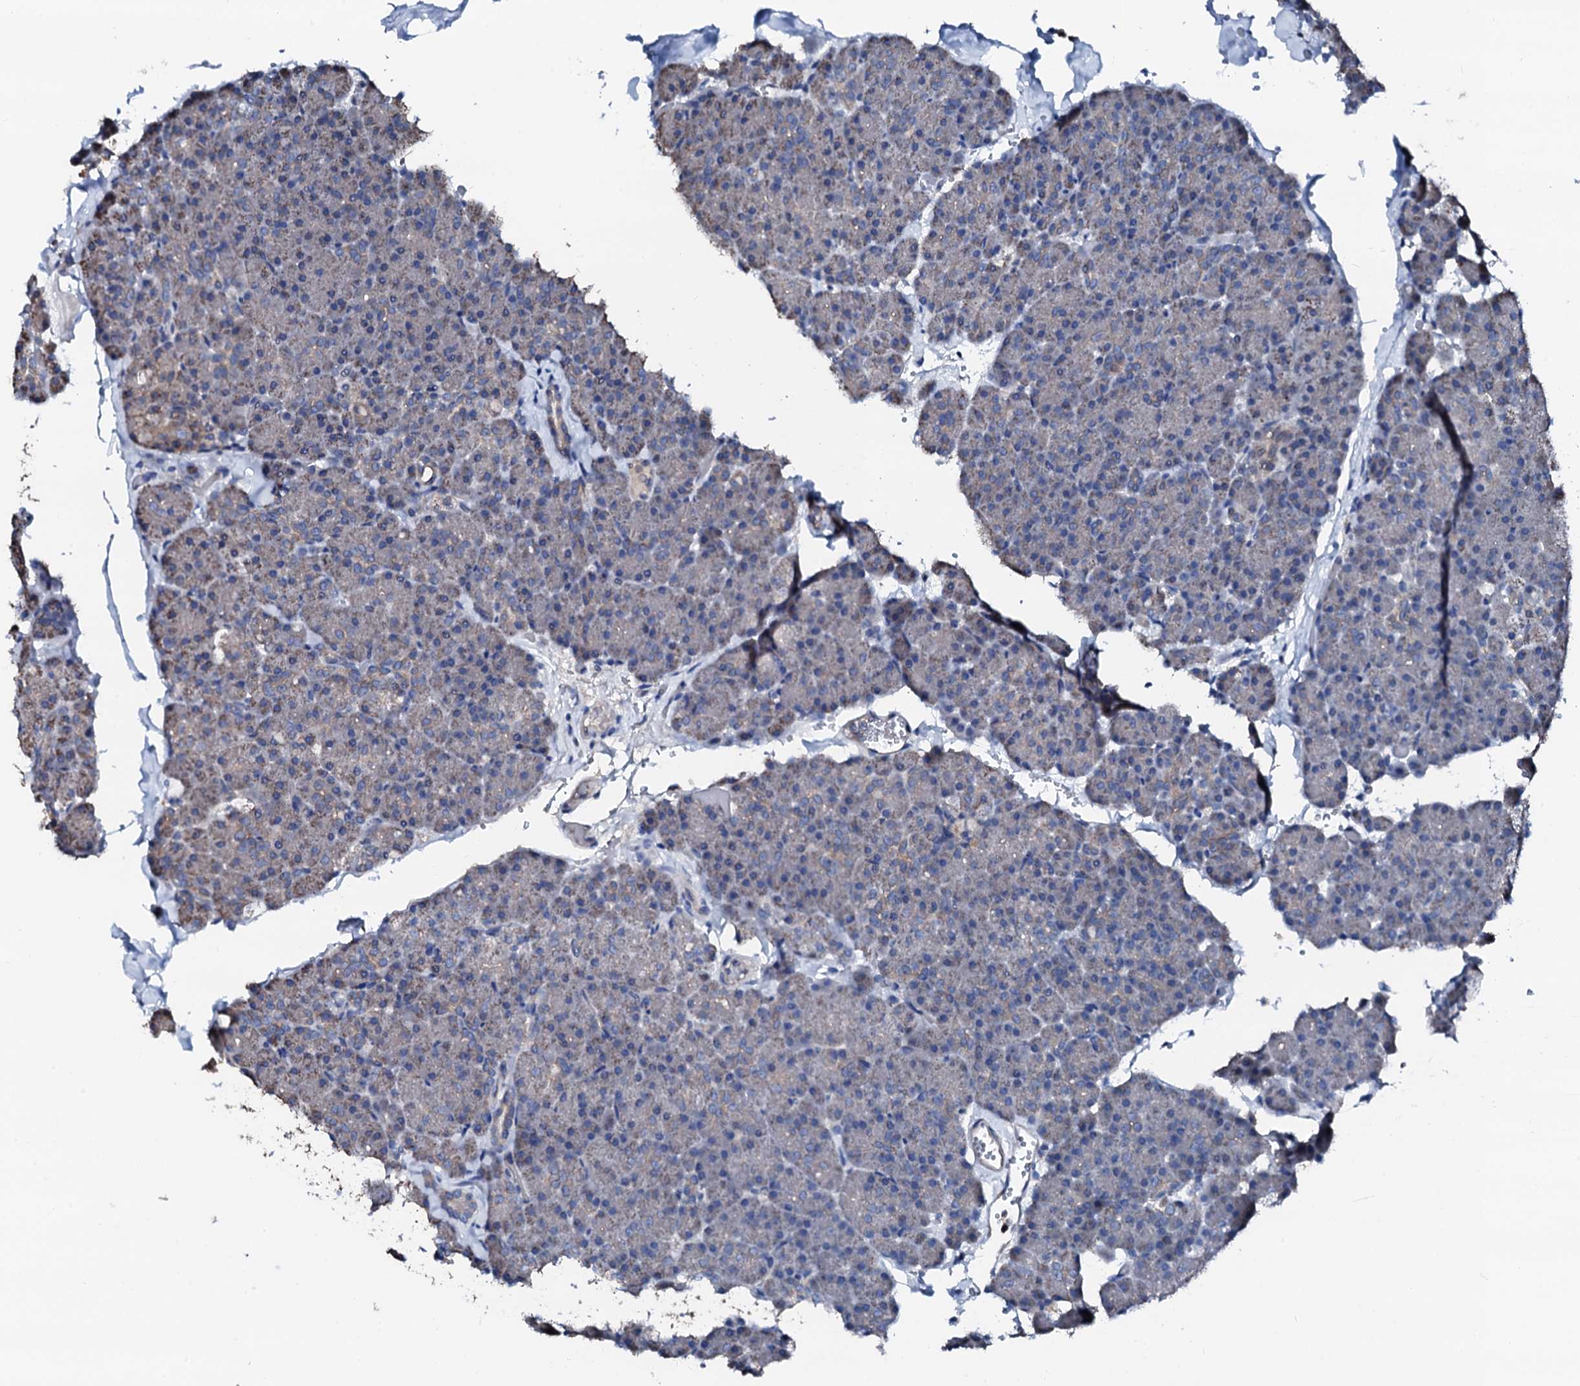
{"staining": {"intensity": "weak", "quantity": "<25%", "location": "cytoplasmic/membranous"}, "tissue": "pancreas", "cell_type": "Exocrine glandular cells", "image_type": "normal", "snomed": [{"axis": "morphology", "description": "Normal tissue, NOS"}, {"axis": "topography", "description": "Pancreas"}], "caption": "Human pancreas stained for a protein using IHC shows no staining in exocrine glandular cells.", "gene": "TRAFD1", "patient": {"sex": "male", "age": 36}}